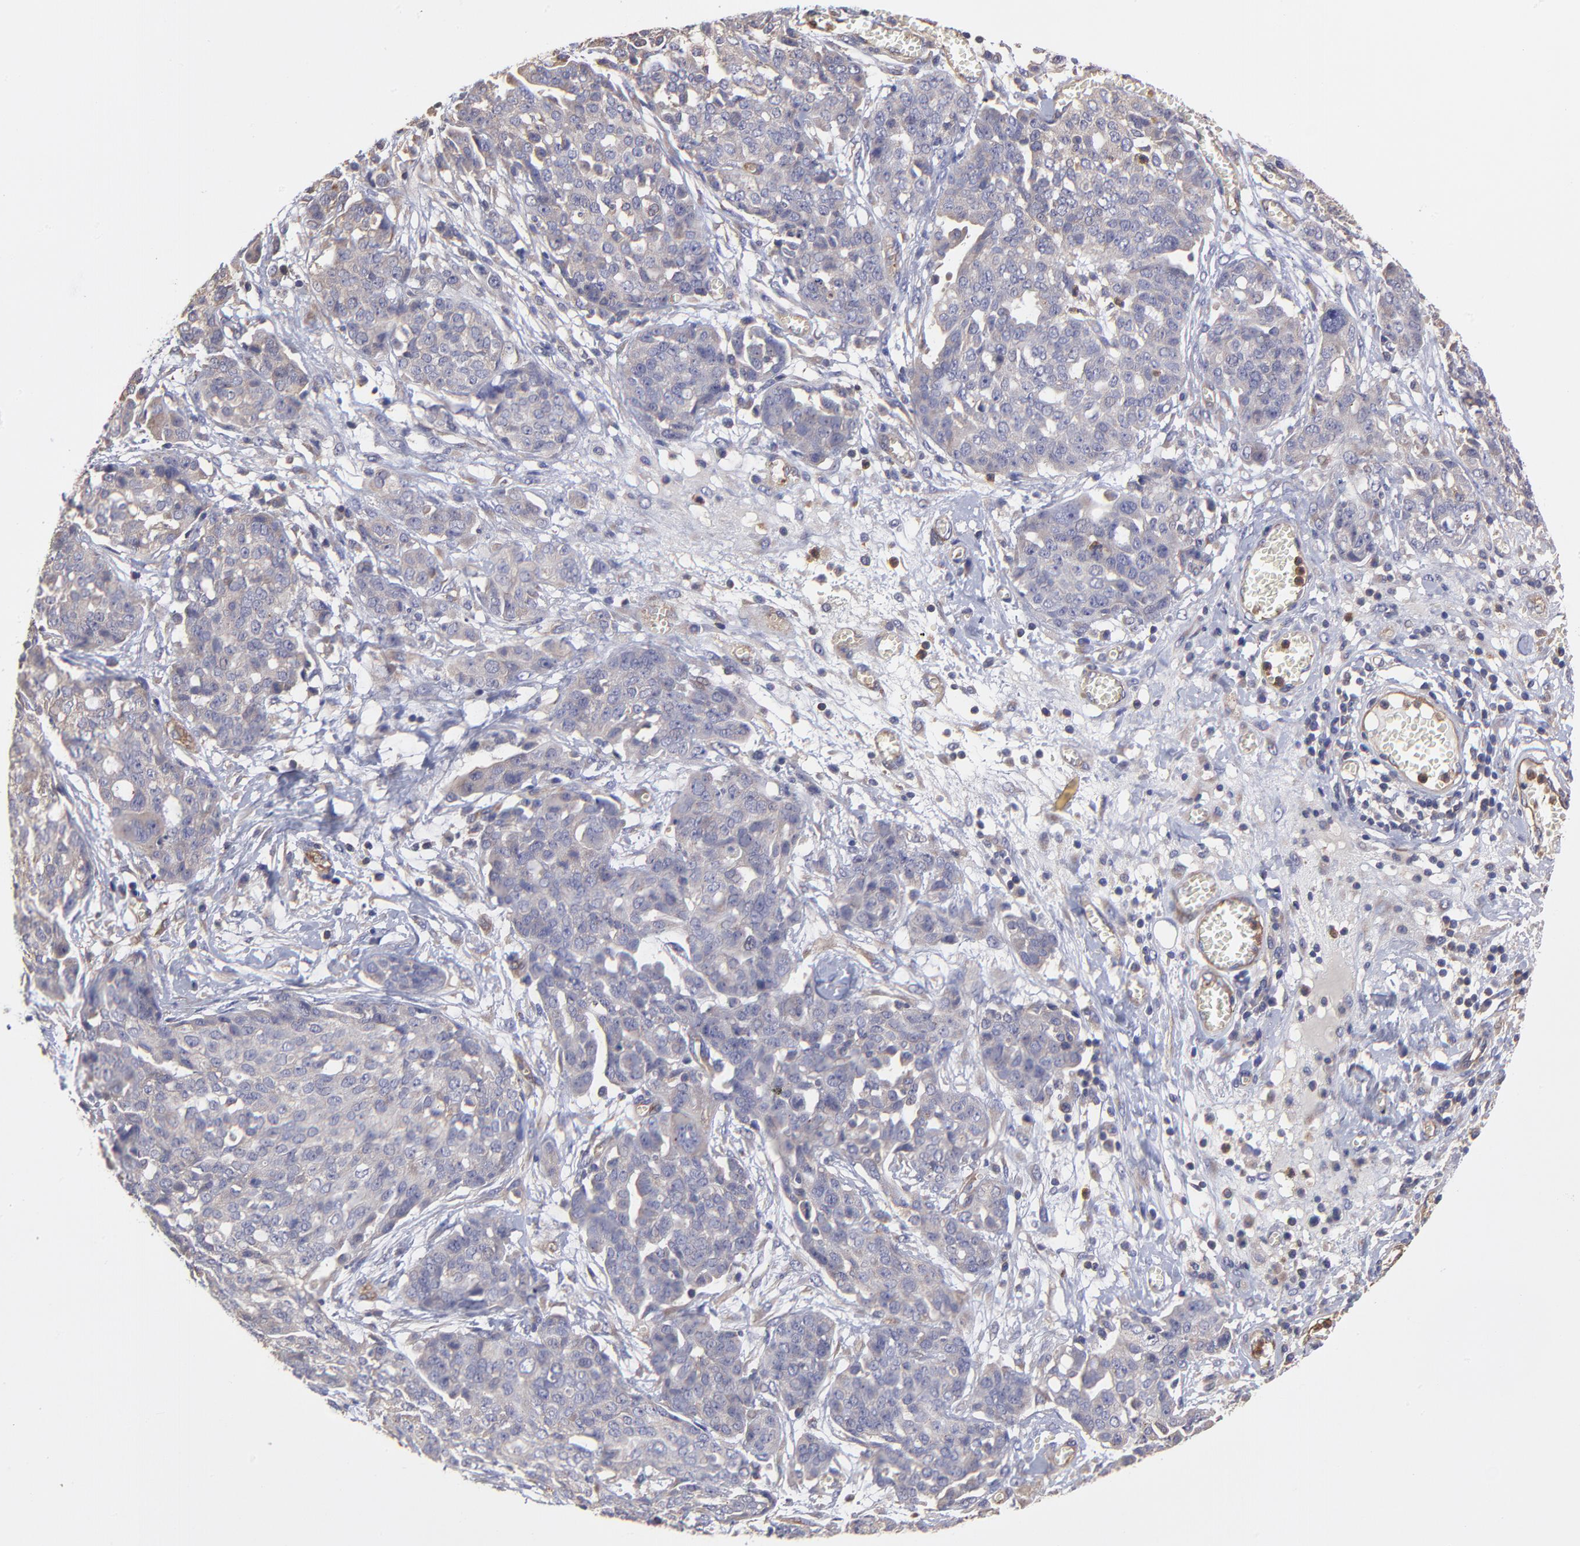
{"staining": {"intensity": "negative", "quantity": "none", "location": "none"}, "tissue": "ovarian cancer", "cell_type": "Tumor cells", "image_type": "cancer", "snomed": [{"axis": "morphology", "description": "Cystadenocarcinoma, serous, NOS"}, {"axis": "topography", "description": "Soft tissue"}, {"axis": "topography", "description": "Ovary"}], "caption": "Ovarian cancer stained for a protein using immunohistochemistry shows no positivity tumor cells.", "gene": "ASB7", "patient": {"sex": "female", "age": 57}}